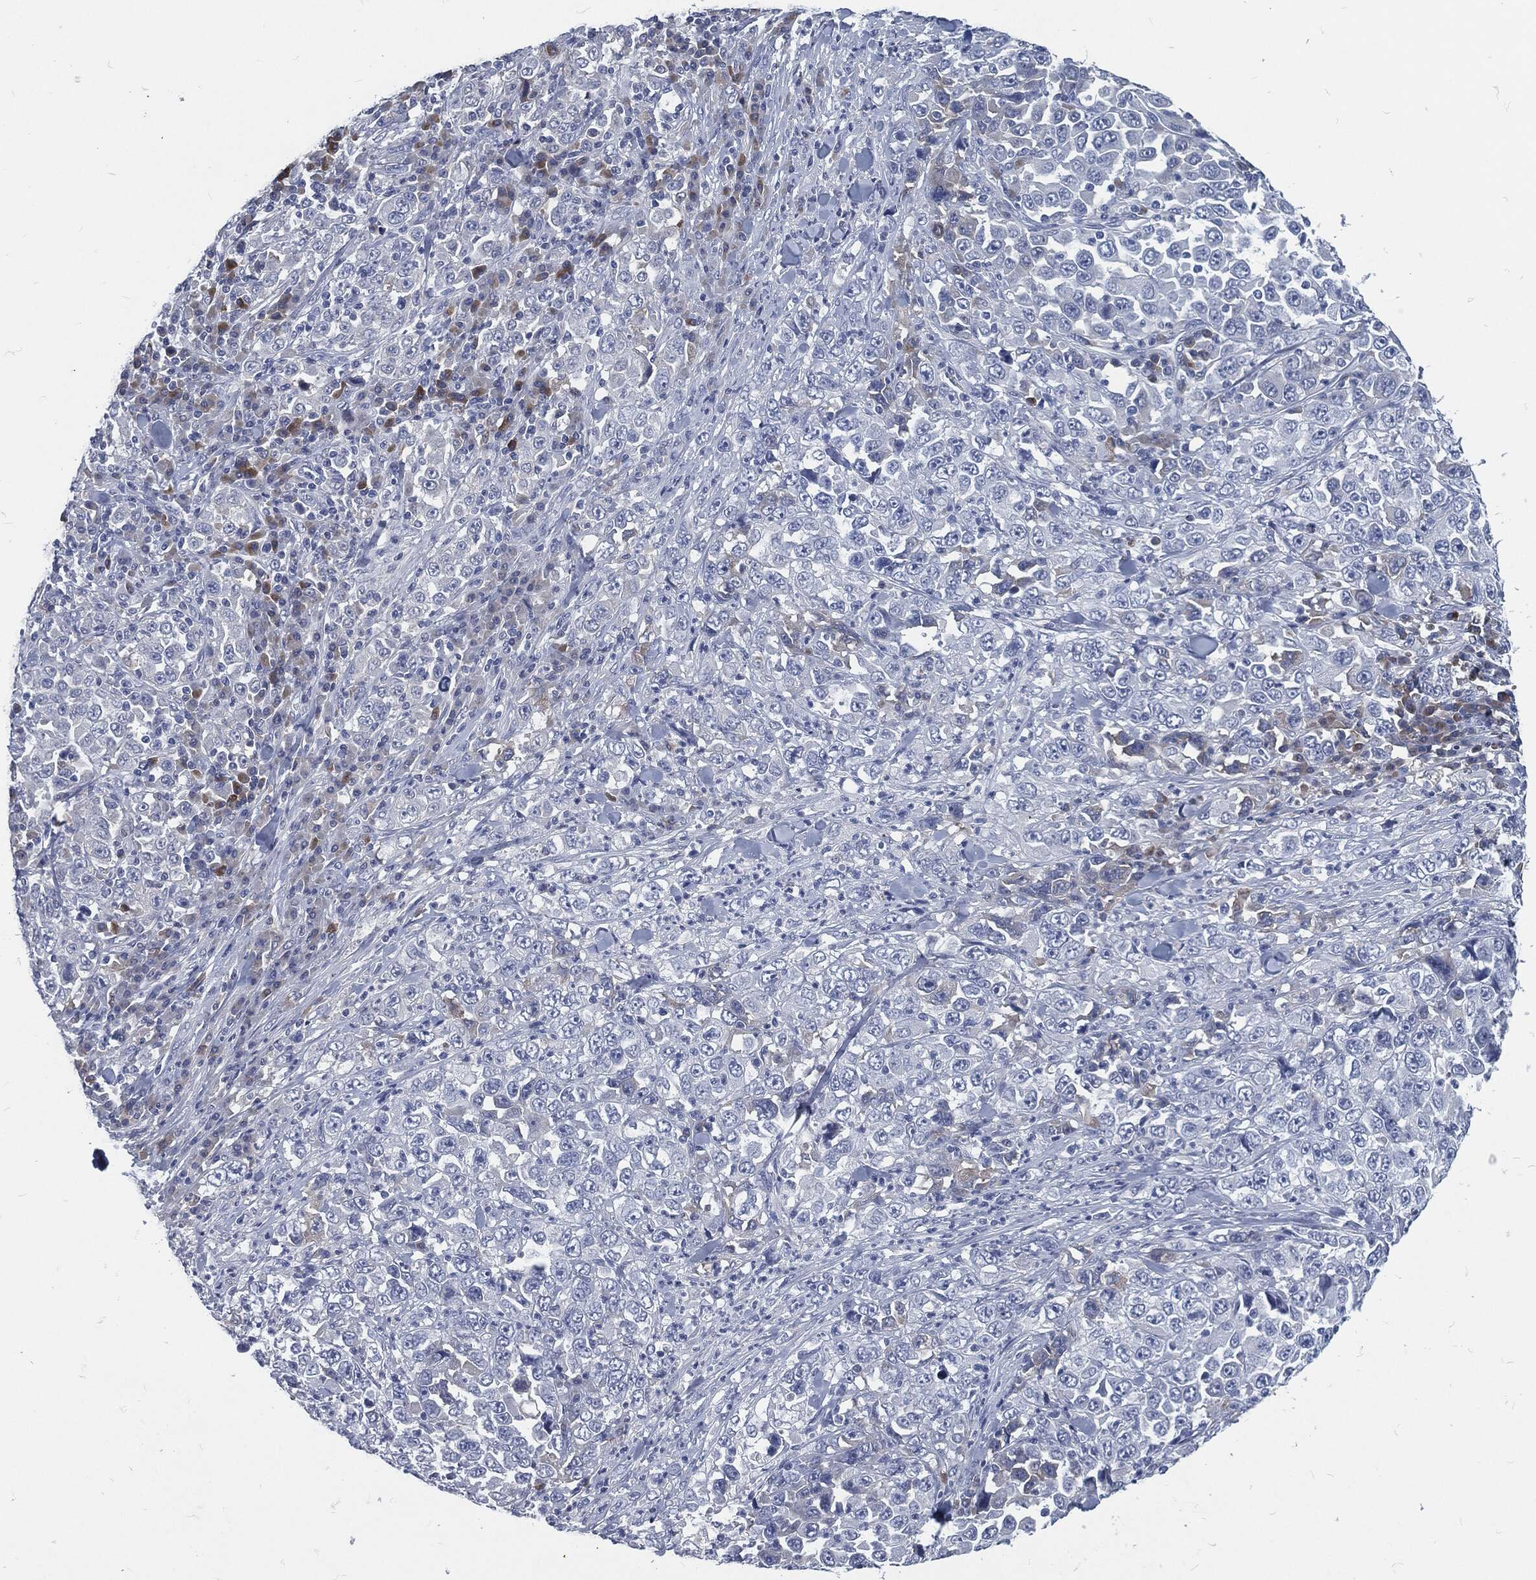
{"staining": {"intensity": "negative", "quantity": "none", "location": "none"}, "tissue": "stomach cancer", "cell_type": "Tumor cells", "image_type": "cancer", "snomed": [{"axis": "morphology", "description": "Normal tissue, NOS"}, {"axis": "morphology", "description": "Adenocarcinoma, NOS"}, {"axis": "topography", "description": "Stomach, upper"}, {"axis": "topography", "description": "Stomach"}], "caption": "This micrograph is of adenocarcinoma (stomach) stained with immunohistochemistry (IHC) to label a protein in brown with the nuclei are counter-stained blue. There is no staining in tumor cells. (DAB immunohistochemistry (IHC), high magnification).", "gene": "MST1", "patient": {"sex": "male", "age": 59}}